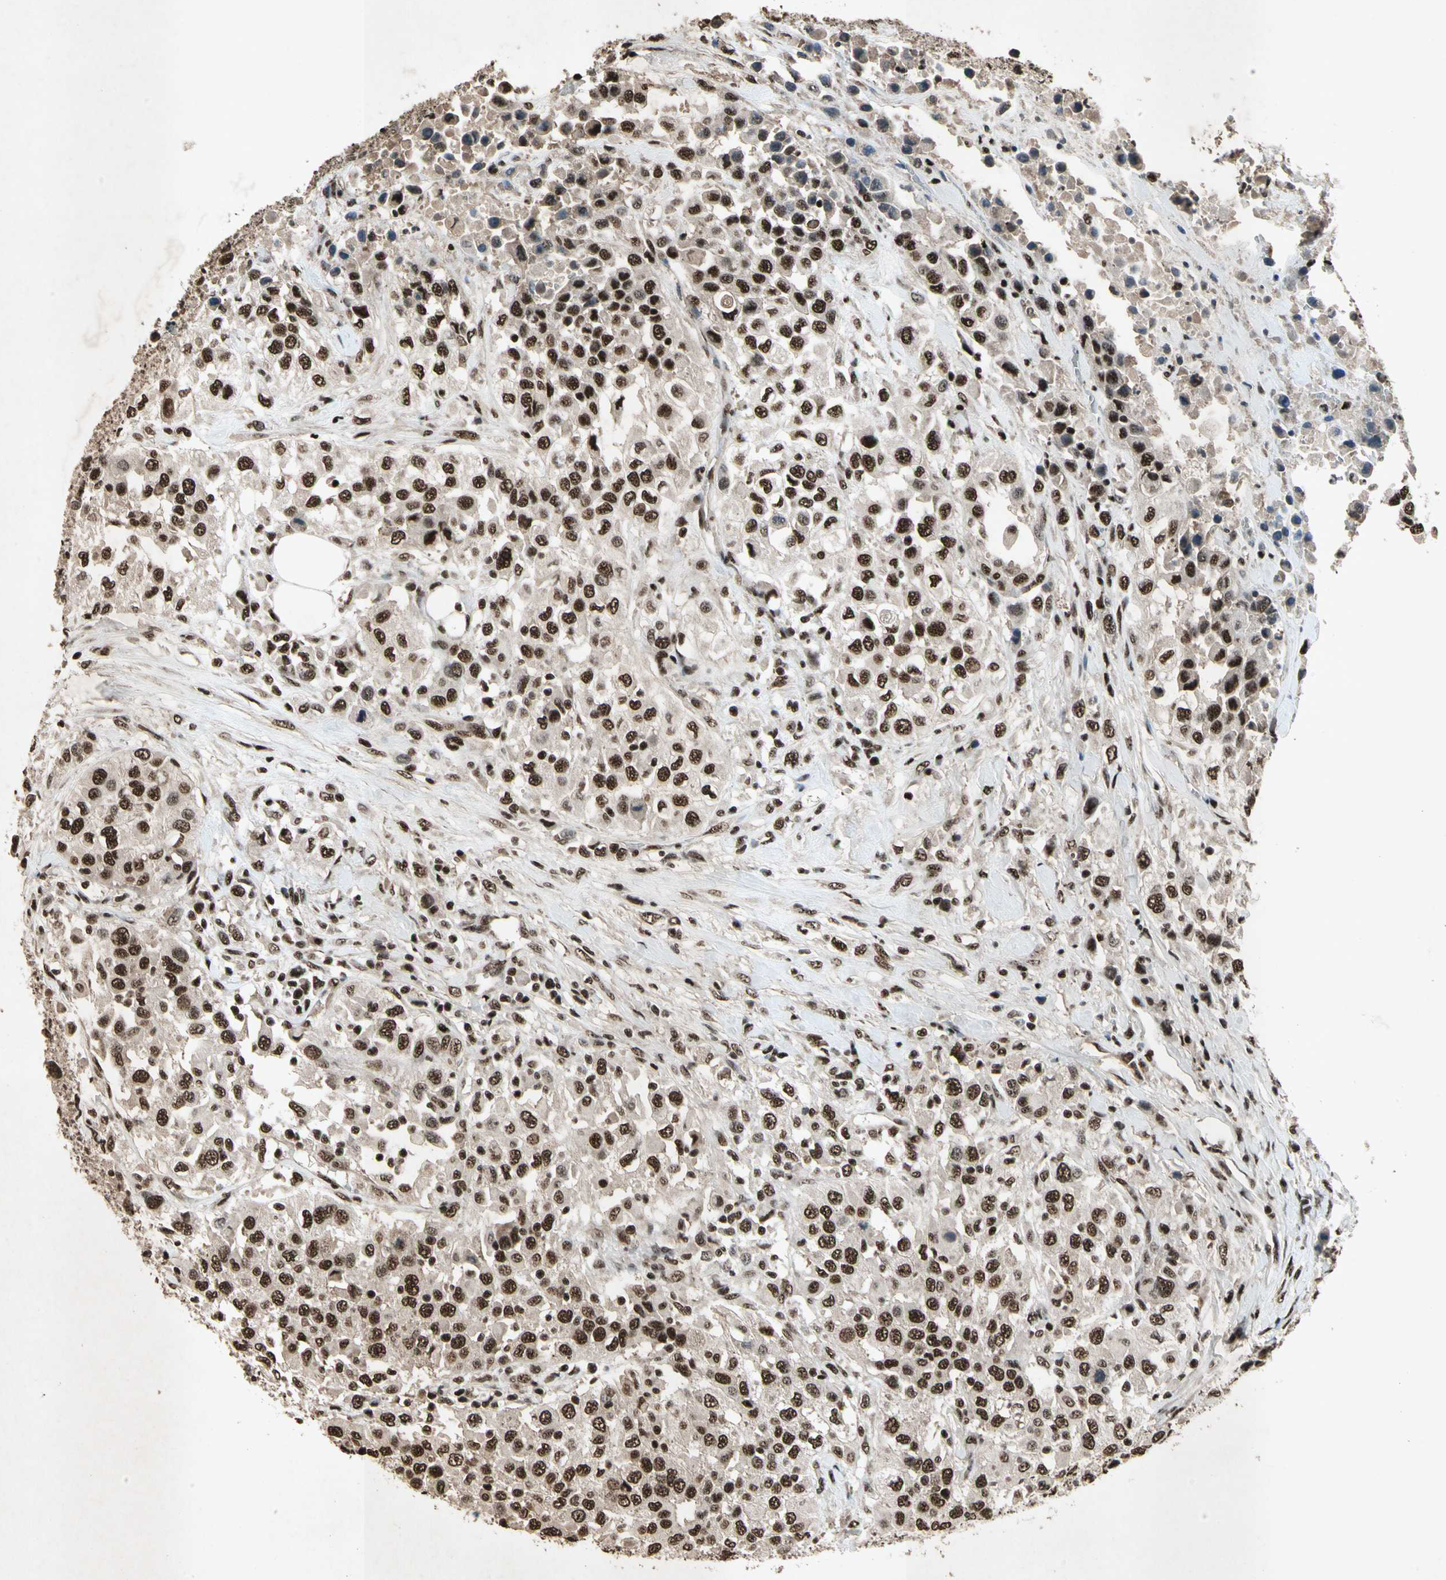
{"staining": {"intensity": "strong", "quantity": ">75%", "location": "nuclear"}, "tissue": "urothelial cancer", "cell_type": "Tumor cells", "image_type": "cancer", "snomed": [{"axis": "morphology", "description": "Urothelial carcinoma, High grade"}, {"axis": "topography", "description": "Urinary bladder"}], "caption": "The immunohistochemical stain labels strong nuclear expression in tumor cells of urothelial cancer tissue.", "gene": "TBX2", "patient": {"sex": "female", "age": 80}}